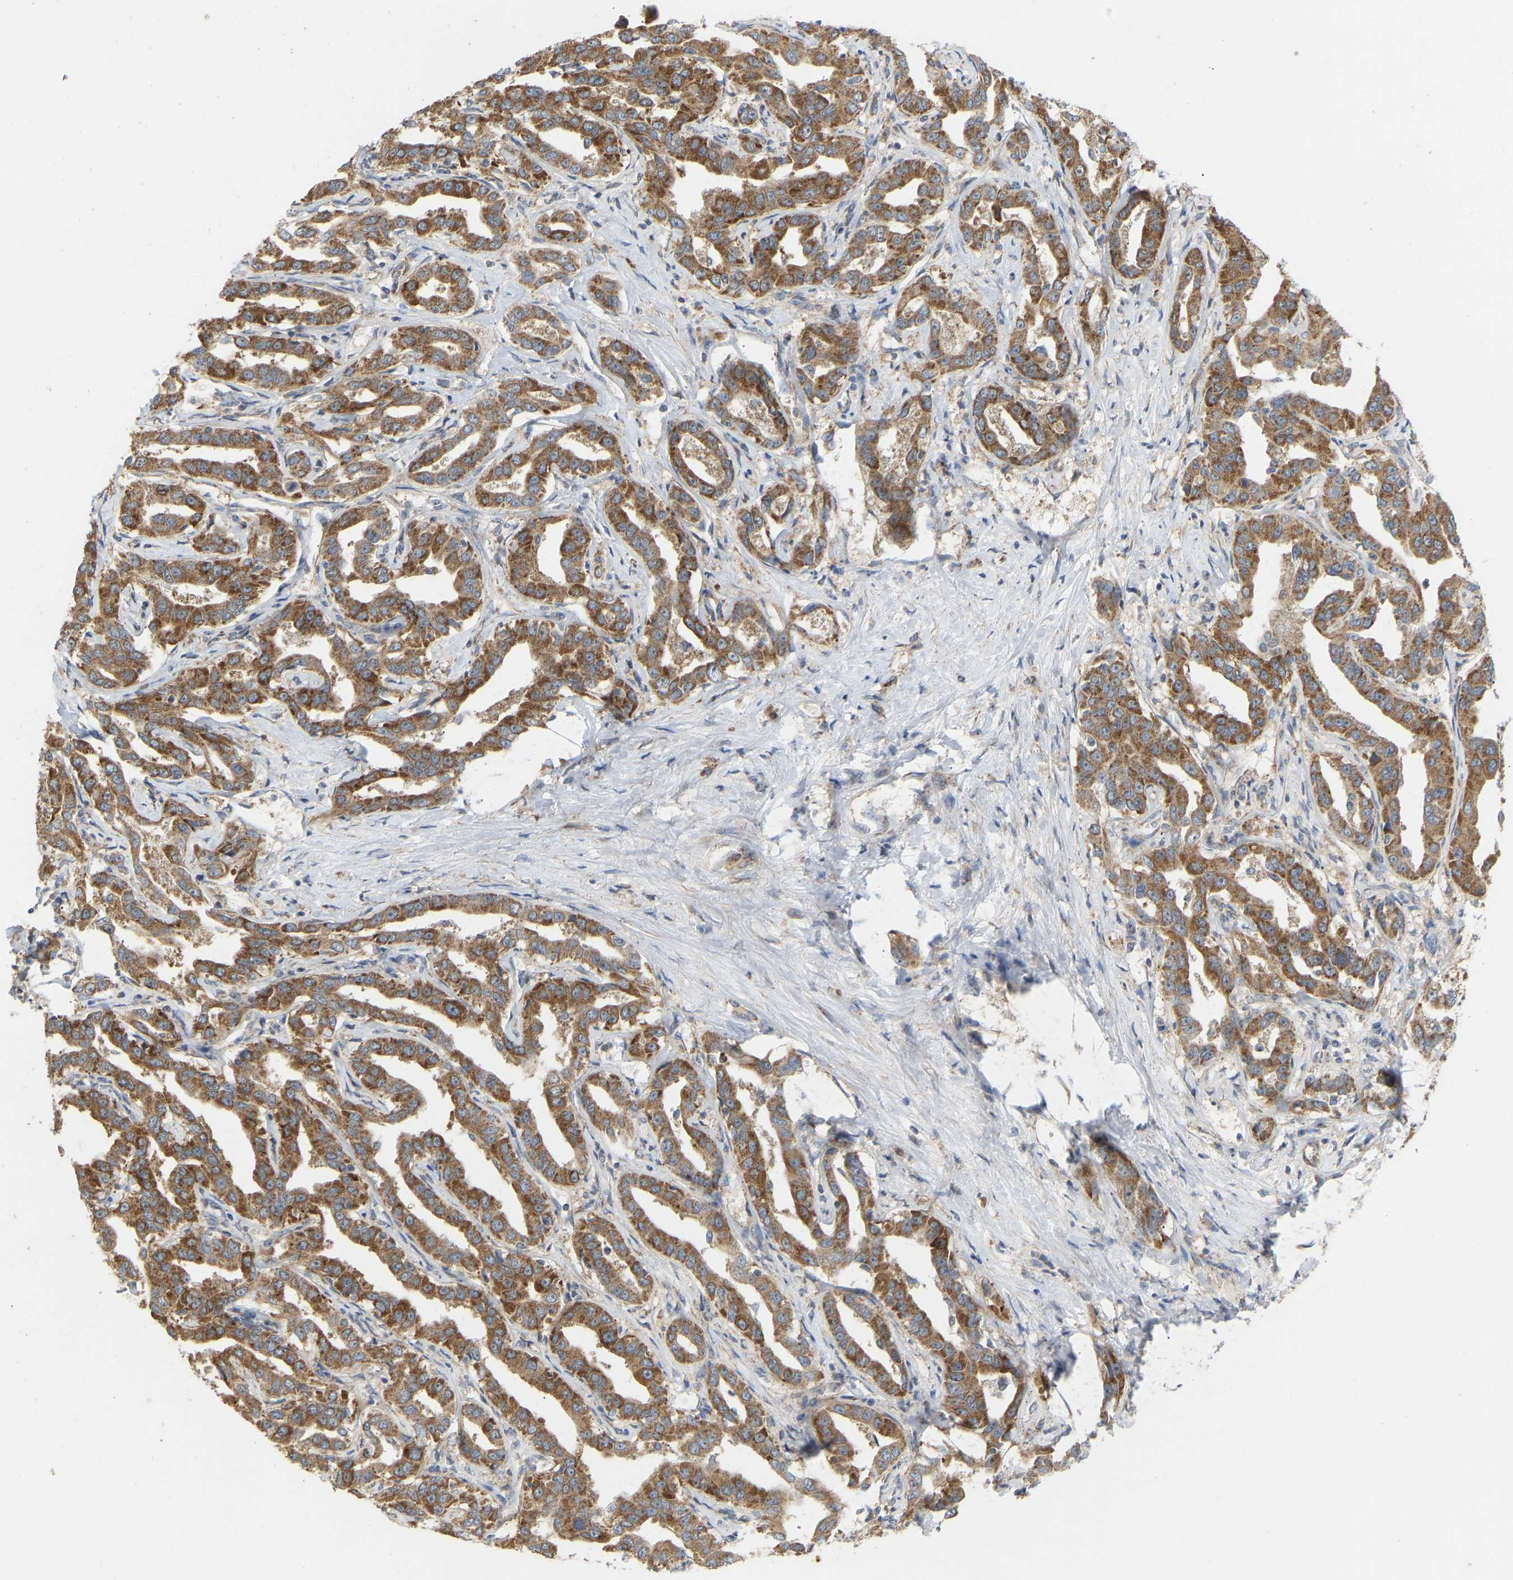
{"staining": {"intensity": "strong", "quantity": ">75%", "location": "cytoplasmic/membranous"}, "tissue": "liver cancer", "cell_type": "Tumor cells", "image_type": "cancer", "snomed": [{"axis": "morphology", "description": "Cholangiocarcinoma"}, {"axis": "topography", "description": "Liver"}], "caption": "Approximately >75% of tumor cells in human cholangiocarcinoma (liver) show strong cytoplasmic/membranous protein expression as visualized by brown immunohistochemical staining.", "gene": "HACD2", "patient": {"sex": "male", "age": 59}}